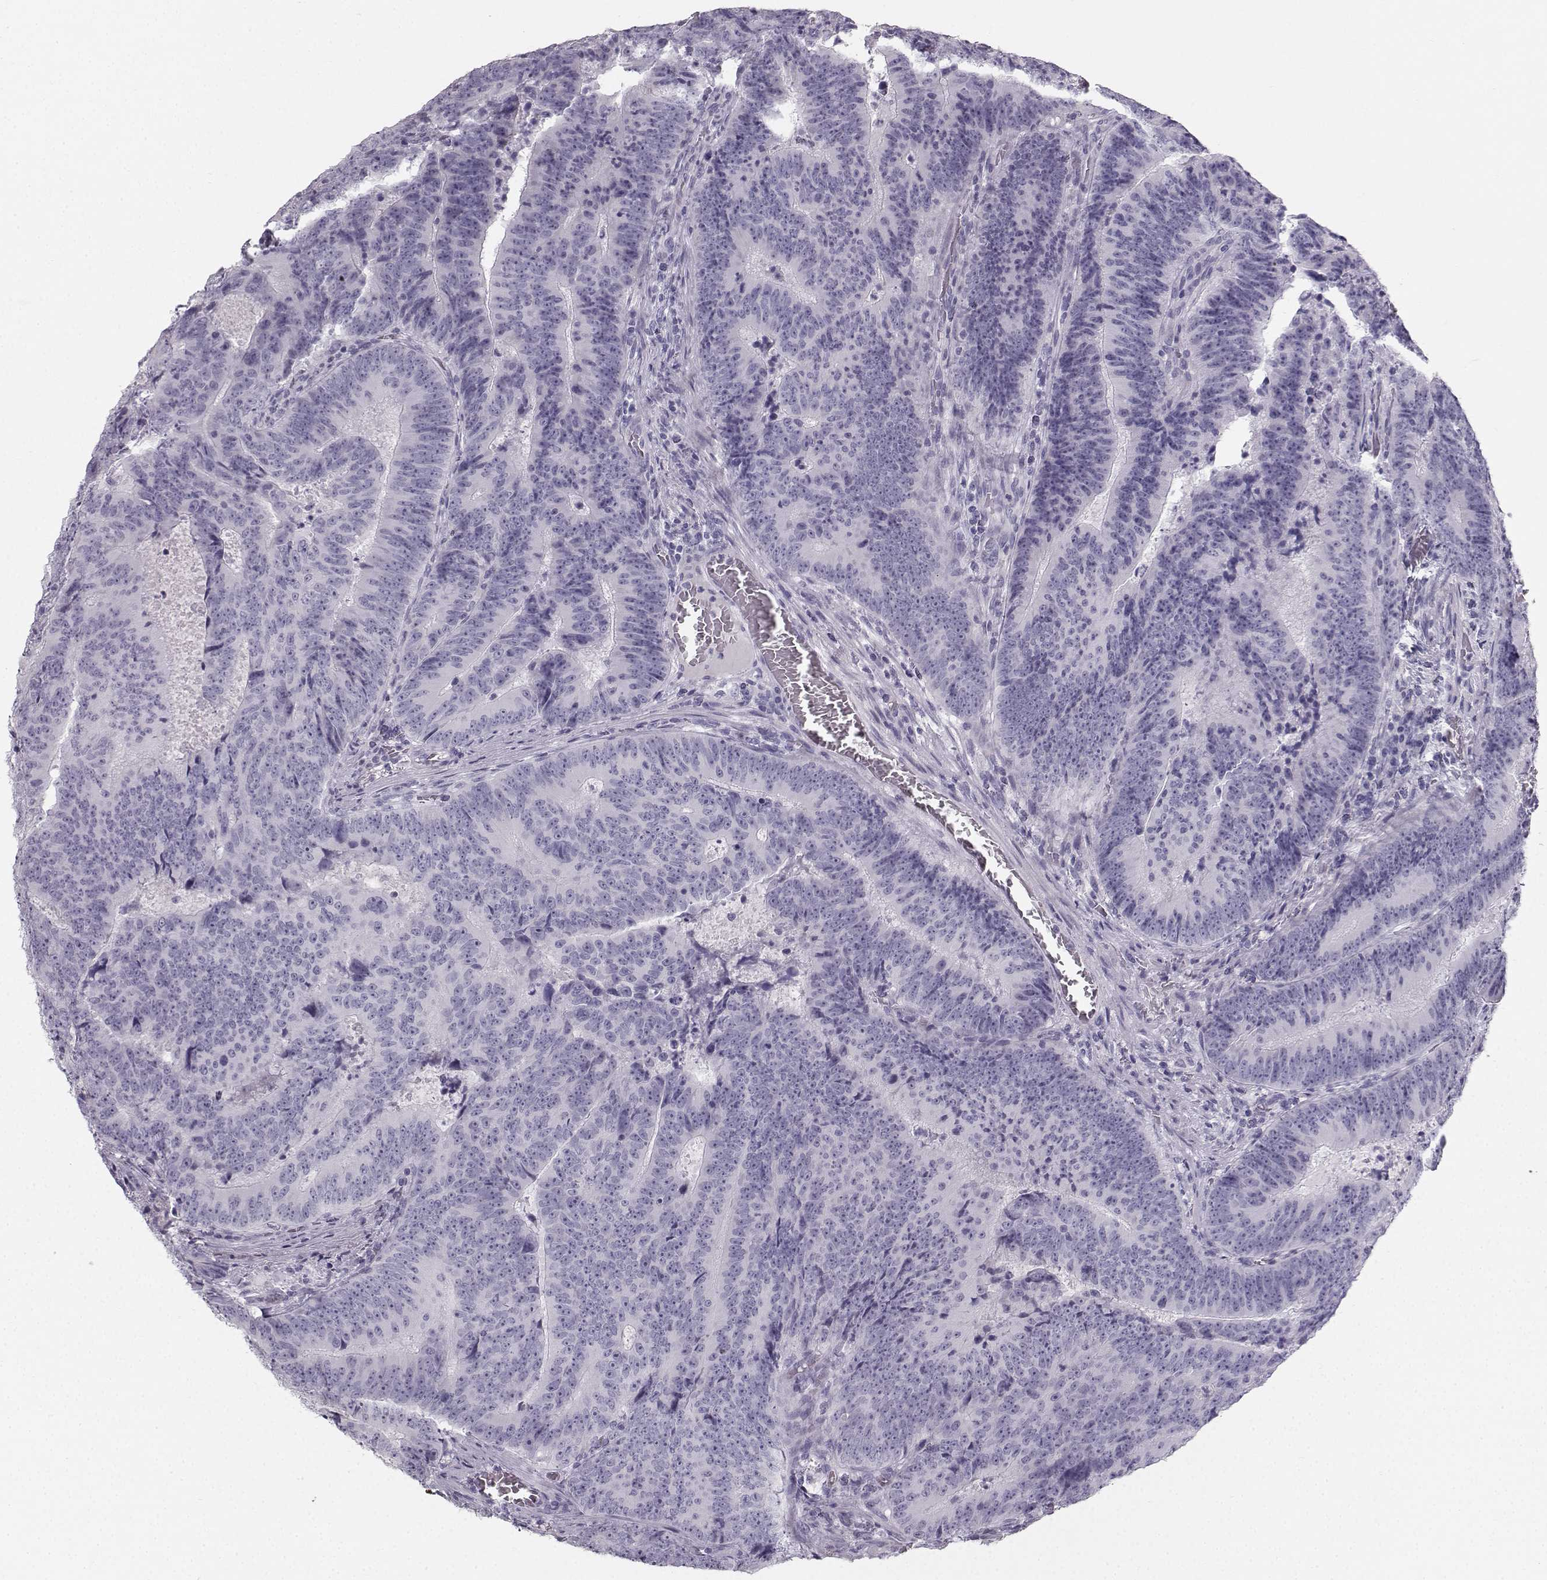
{"staining": {"intensity": "negative", "quantity": "none", "location": "none"}, "tissue": "colorectal cancer", "cell_type": "Tumor cells", "image_type": "cancer", "snomed": [{"axis": "morphology", "description": "Adenocarcinoma, NOS"}, {"axis": "topography", "description": "Colon"}], "caption": "The IHC micrograph has no significant staining in tumor cells of colorectal adenocarcinoma tissue.", "gene": "CASR", "patient": {"sex": "female", "age": 82}}